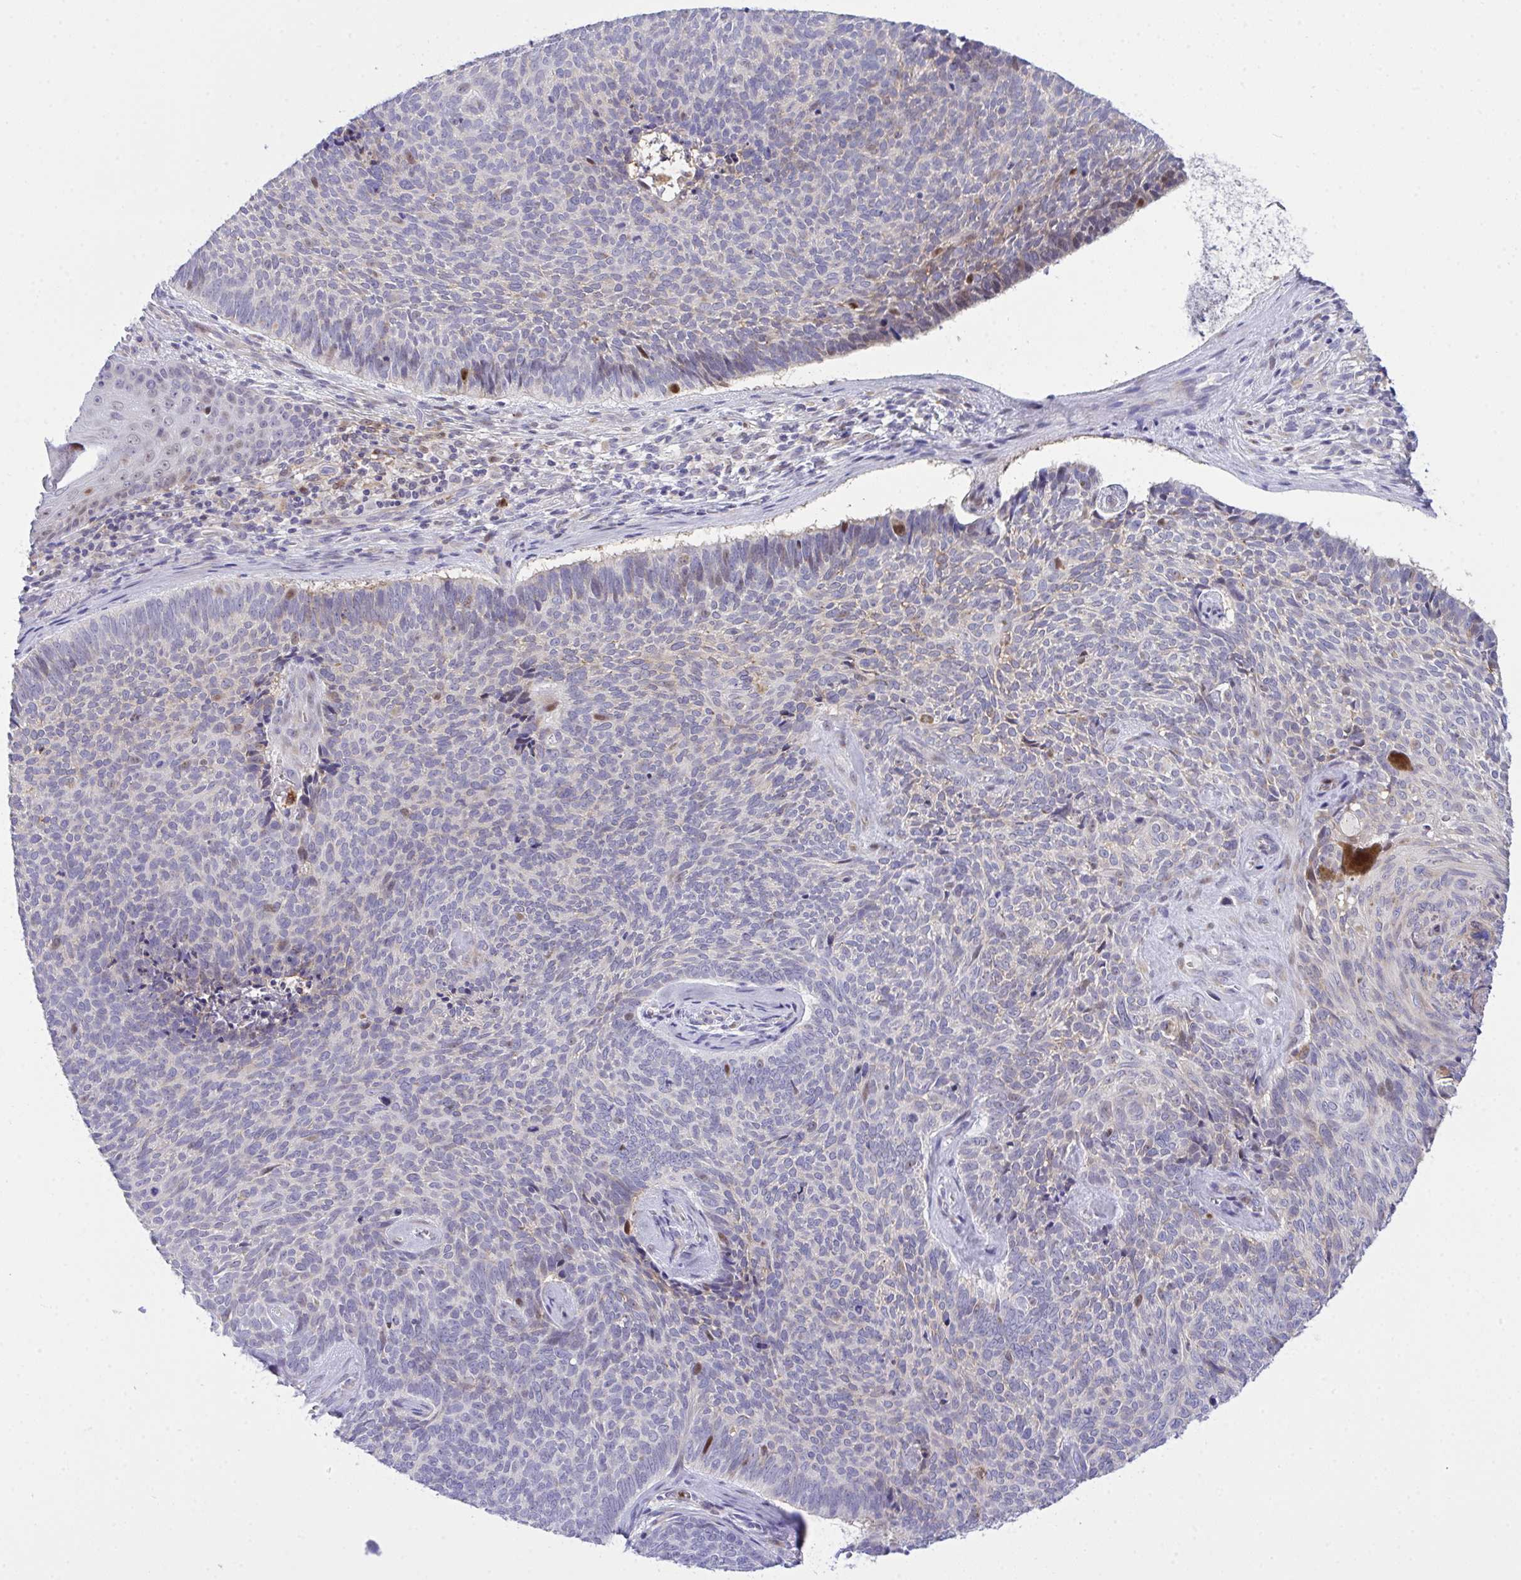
{"staining": {"intensity": "negative", "quantity": "none", "location": "none"}, "tissue": "skin cancer", "cell_type": "Tumor cells", "image_type": "cancer", "snomed": [{"axis": "morphology", "description": "Basal cell carcinoma"}, {"axis": "topography", "description": "Skin"}], "caption": "A high-resolution micrograph shows immunohistochemistry staining of skin cancer (basal cell carcinoma), which demonstrates no significant expression in tumor cells.", "gene": "ZNF554", "patient": {"sex": "female", "age": 80}}